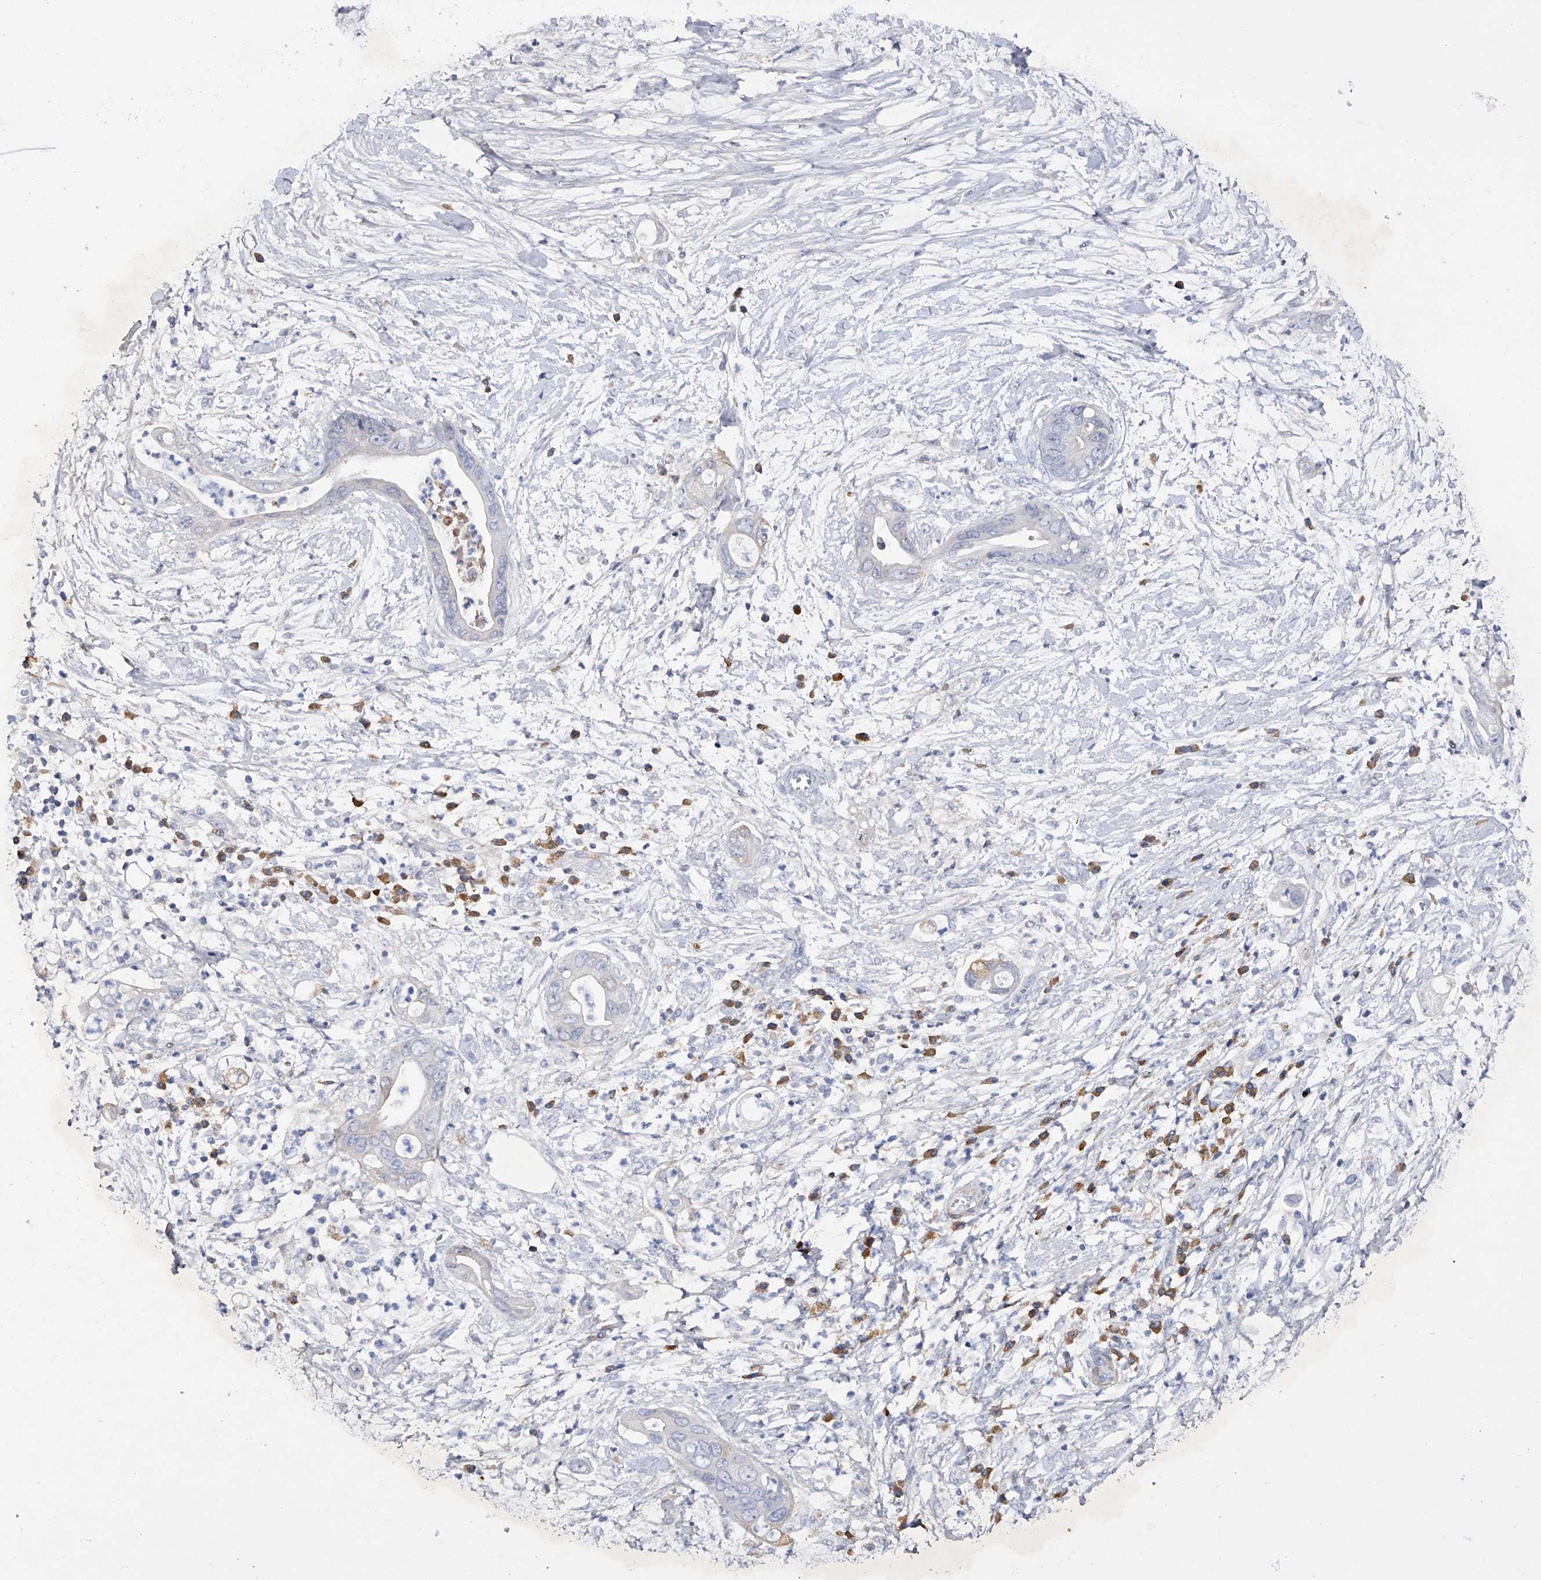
{"staining": {"intensity": "negative", "quantity": "none", "location": "none"}, "tissue": "pancreatic cancer", "cell_type": "Tumor cells", "image_type": "cancer", "snomed": [{"axis": "morphology", "description": "Adenocarcinoma, NOS"}, {"axis": "topography", "description": "Pancreas"}], "caption": "Pancreatic cancer was stained to show a protein in brown. There is no significant expression in tumor cells.", "gene": "ASNS", "patient": {"sex": "male", "age": 75}}